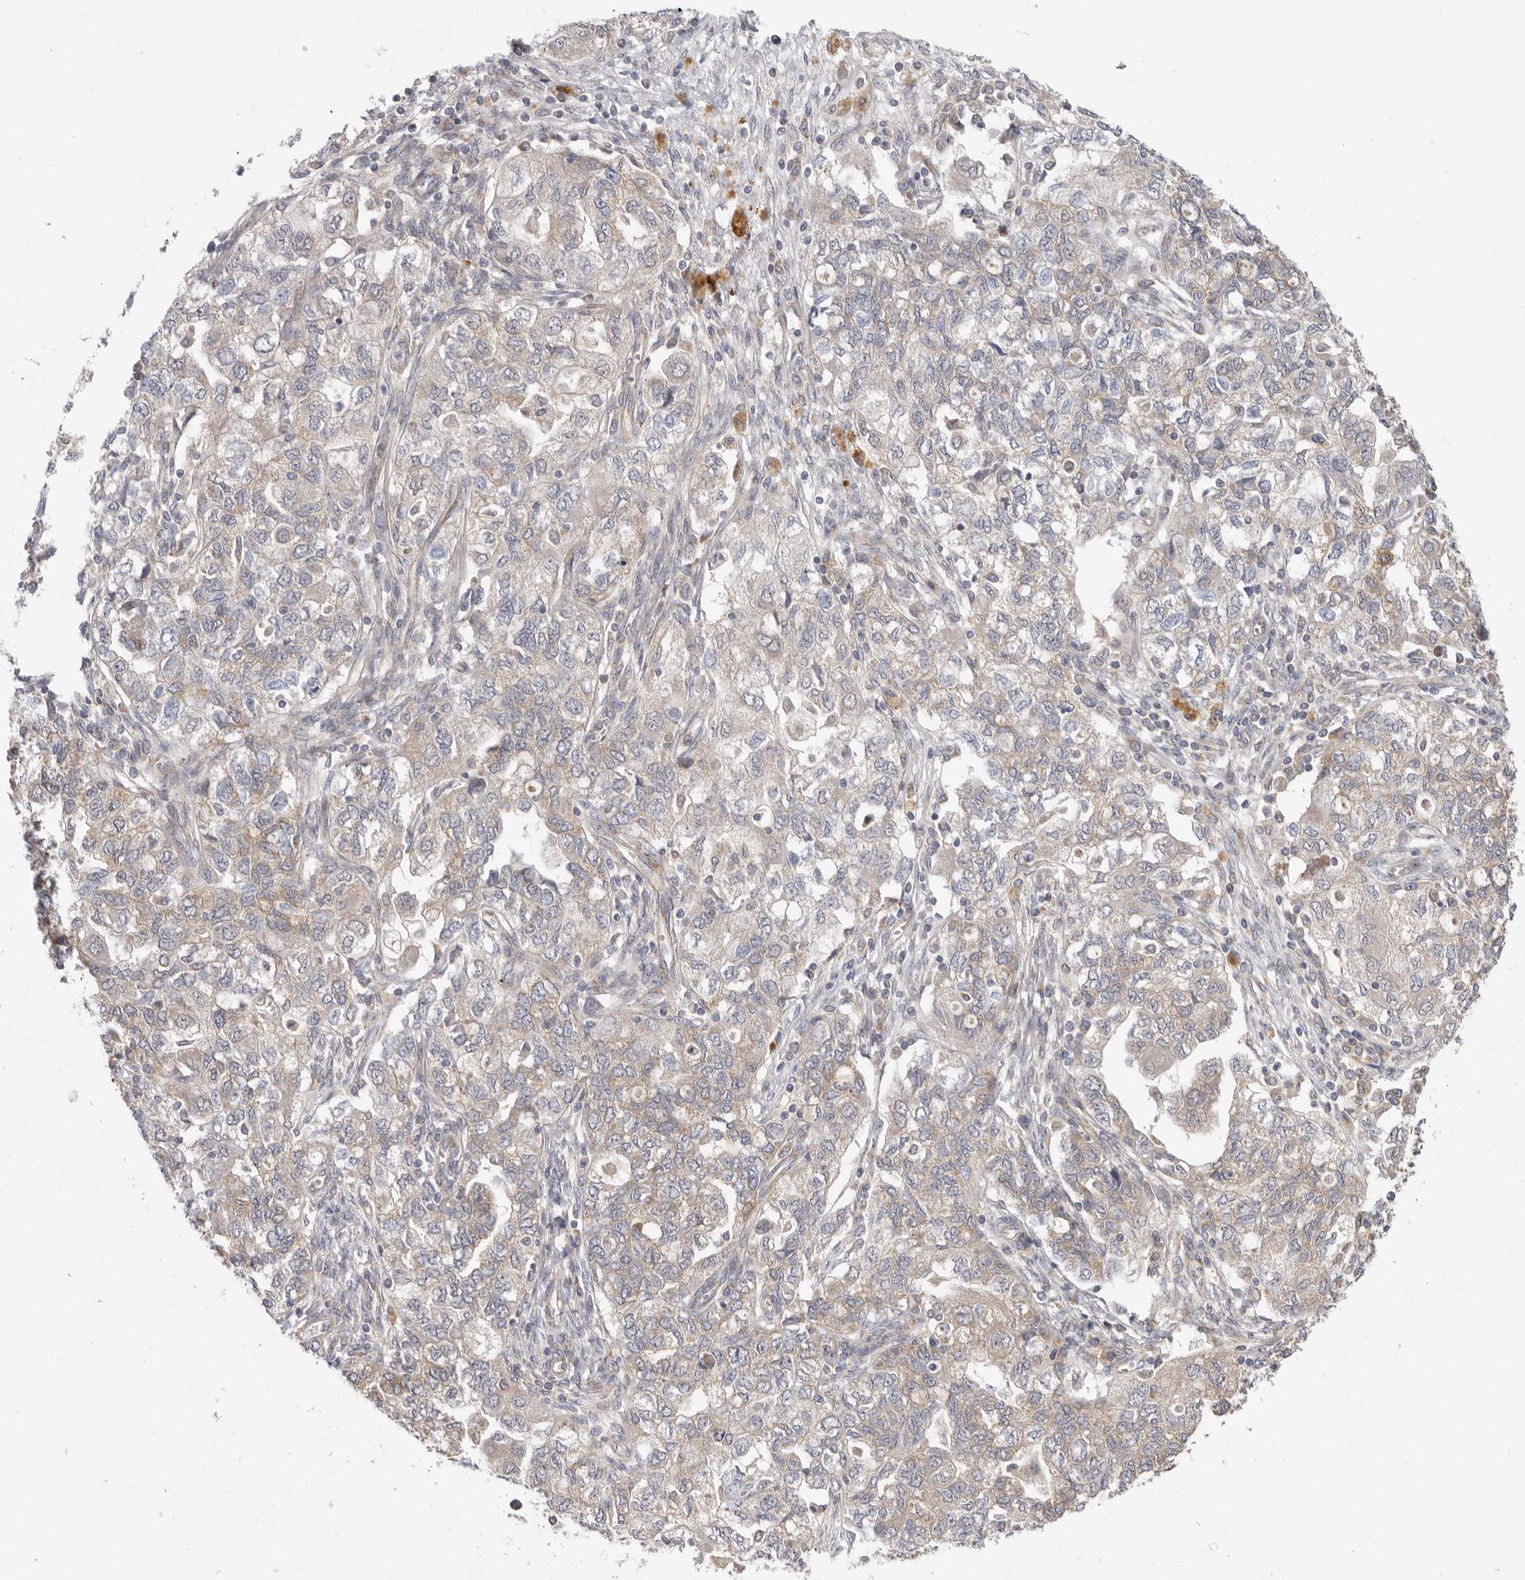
{"staining": {"intensity": "weak", "quantity": "25%-75%", "location": "cytoplasmic/membranous"}, "tissue": "ovarian cancer", "cell_type": "Tumor cells", "image_type": "cancer", "snomed": [{"axis": "morphology", "description": "Carcinoma, NOS"}, {"axis": "morphology", "description": "Cystadenocarcinoma, serous, NOS"}, {"axis": "topography", "description": "Ovary"}], "caption": "Human serous cystadenocarcinoma (ovarian) stained with a brown dye reveals weak cytoplasmic/membranous positive expression in about 25%-75% of tumor cells.", "gene": "MTFR1L", "patient": {"sex": "female", "age": 69}}